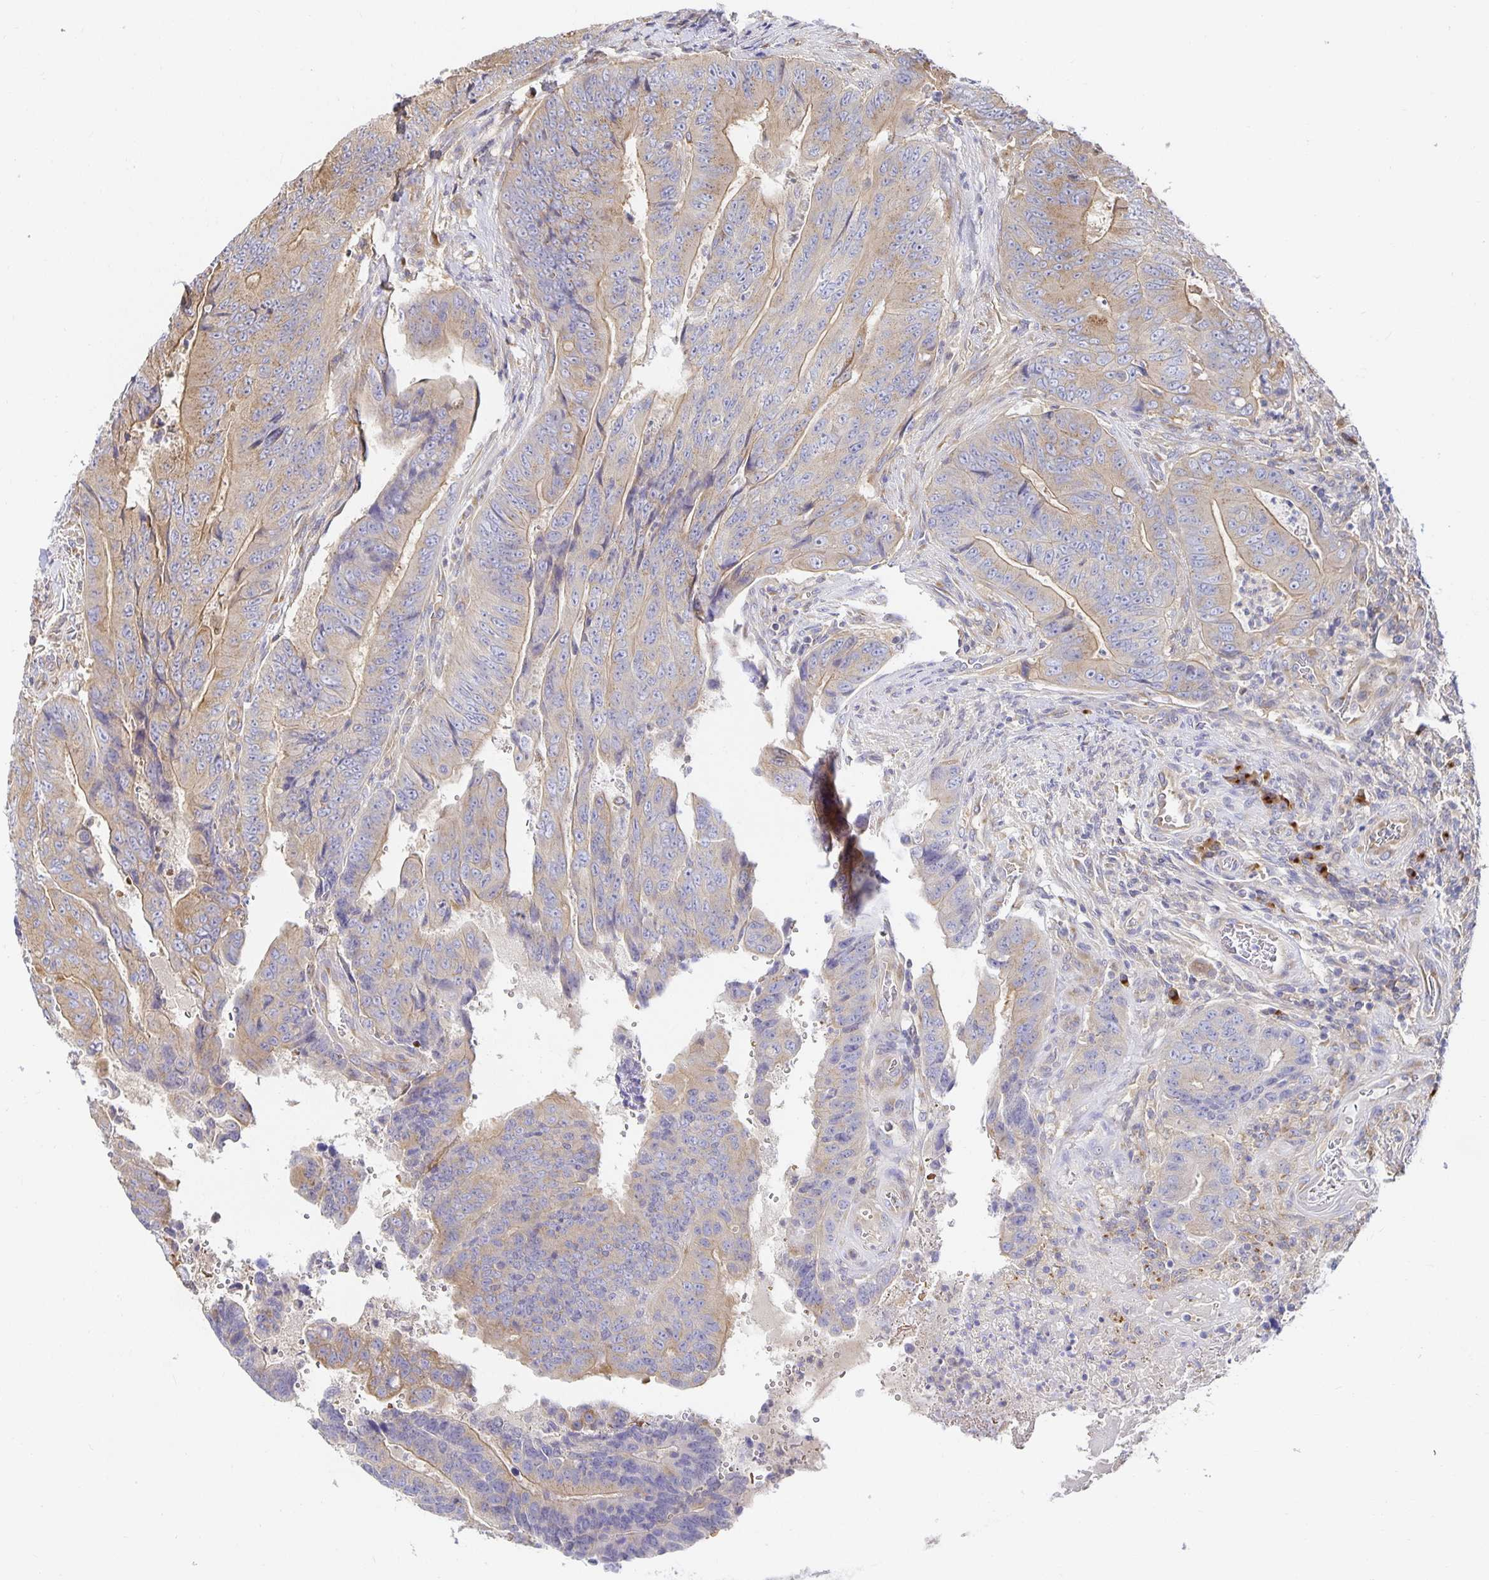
{"staining": {"intensity": "weak", "quantity": ">75%", "location": "cytoplasmic/membranous"}, "tissue": "colorectal cancer", "cell_type": "Tumor cells", "image_type": "cancer", "snomed": [{"axis": "morphology", "description": "Adenocarcinoma, NOS"}, {"axis": "topography", "description": "Colon"}], "caption": "Approximately >75% of tumor cells in human adenocarcinoma (colorectal) show weak cytoplasmic/membranous protein expression as visualized by brown immunohistochemical staining.", "gene": "USO1", "patient": {"sex": "female", "age": 48}}